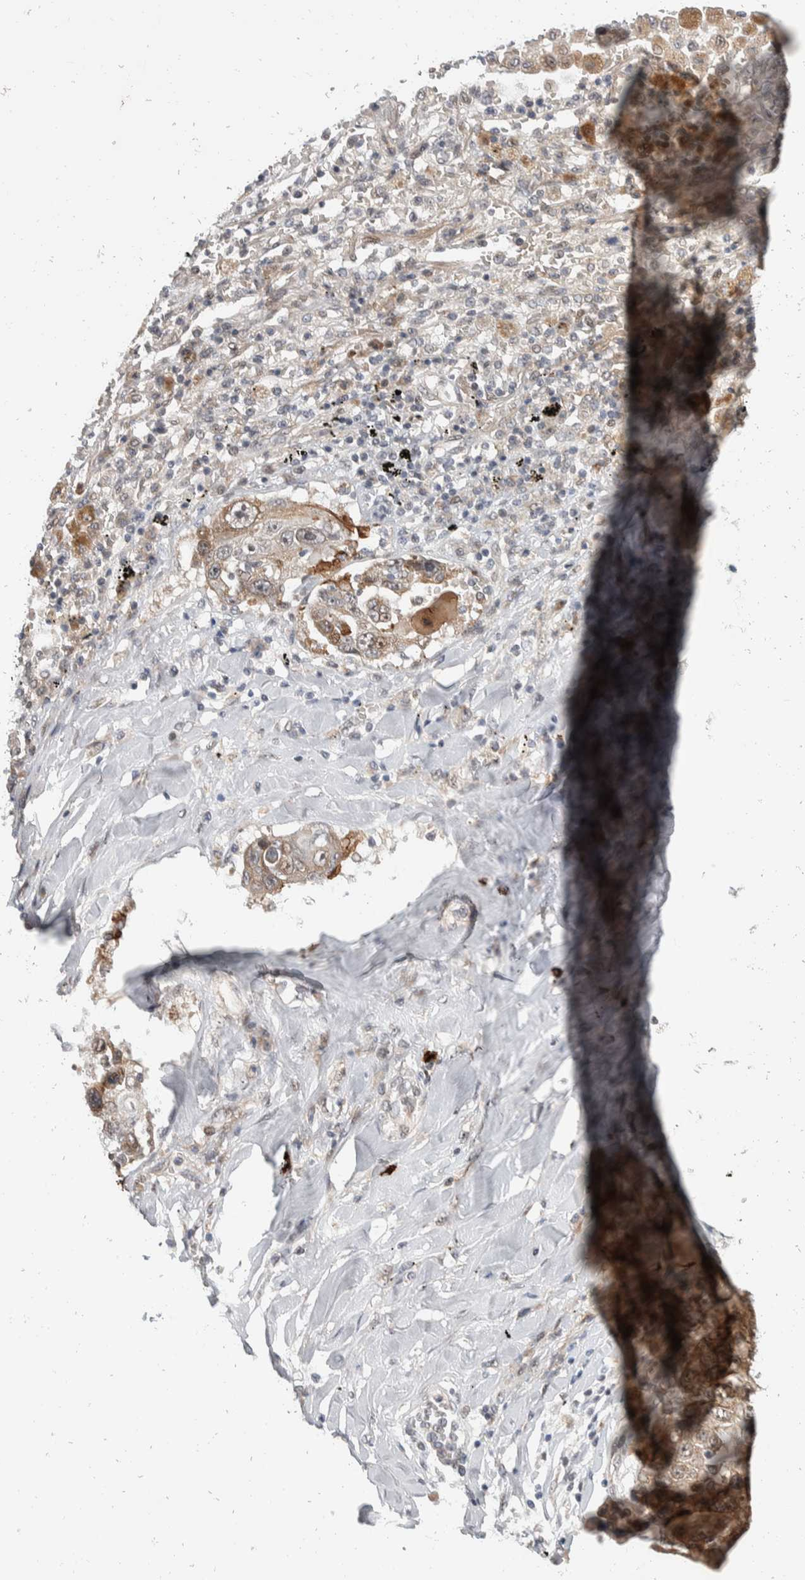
{"staining": {"intensity": "weak", "quantity": ">75%", "location": "cytoplasmic/membranous,nuclear"}, "tissue": "lung cancer", "cell_type": "Tumor cells", "image_type": "cancer", "snomed": [{"axis": "morphology", "description": "Squamous cell carcinoma, NOS"}, {"axis": "topography", "description": "Lung"}], "caption": "Immunohistochemical staining of human lung squamous cell carcinoma shows weak cytoplasmic/membranous and nuclear protein expression in approximately >75% of tumor cells.", "gene": "ZNF703", "patient": {"sex": "male", "age": 61}}